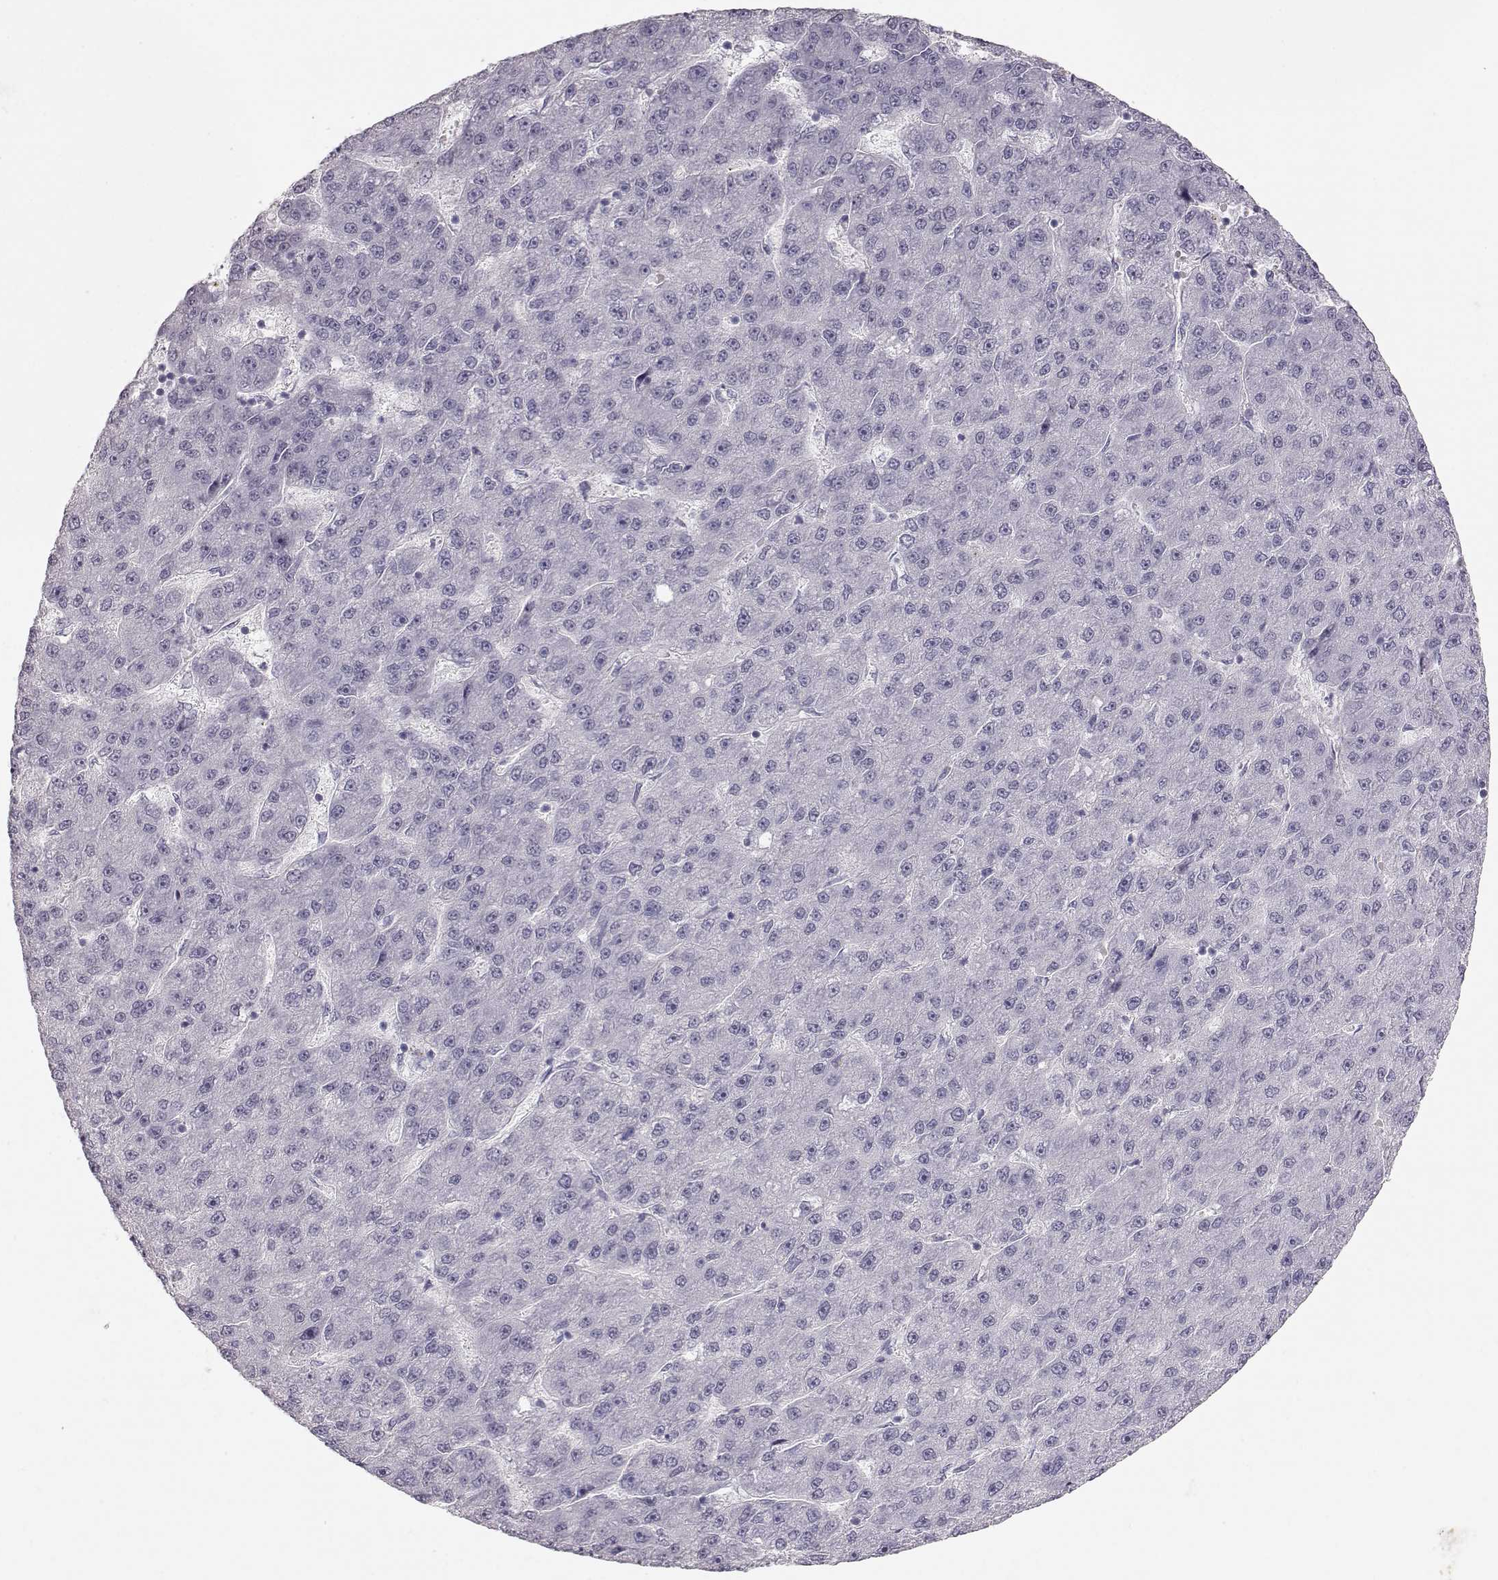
{"staining": {"intensity": "negative", "quantity": "none", "location": "none"}, "tissue": "liver cancer", "cell_type": "Tumor cells", "image_type": "cancer", "snomed": [{"axis": "morphology", "description": "Carcinoma, Hepatocellular, NOS"}, {"axis": "topography", "description": "Liver"}], "caption": "Tumor cells show no significant positivity in liver cancer (hepatocellular carcinoma). (DAB immunohistochemistry, high magnification).", "gene": "FAM205A", "patient": {"sex": "male", "age": 67}}